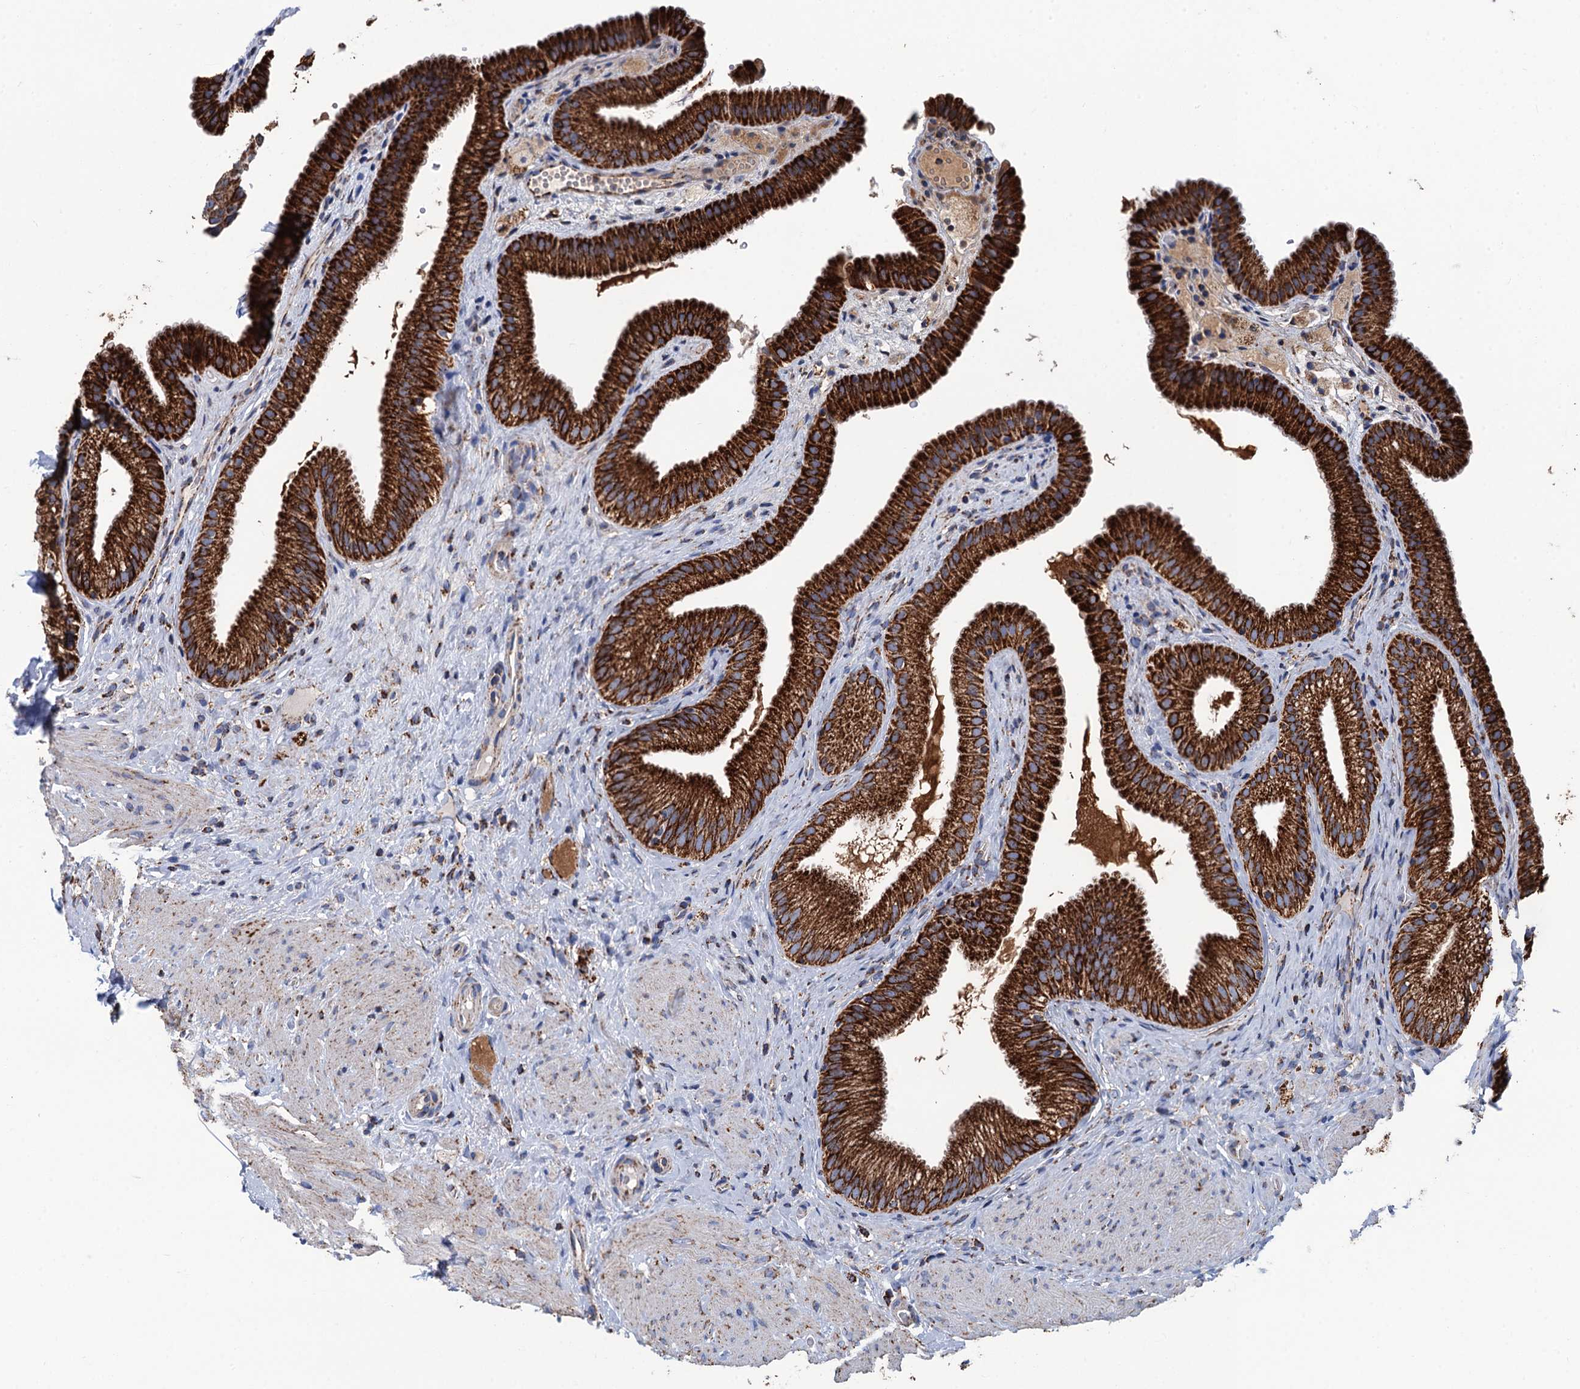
{"staining": {"intensity": "strong", "quantity": ">75%", "location": "cytoplasmic/membranous"}, "tissue": "gallbladder", "cell_type": "Glandular cells", "image_type": "normal", "snomed": [{"axis": "morphology", "description": "Normal tissue, NOS"}, {"axis": "morphology", "description": "Inflammation, NOS"}, {"axis": "topography", "description": "Gallbladder"}], "caption": "Protein positivity by immunohistochemistry (IHC) exhibits strong cytoplasmic/membranous expression in approximately >75% of glandular cells in unremarkable gallbladder. (IHC, brightfield microscopy, high magnification).", "gene": "IVD", "patient": {"sex": "male", "age": 51}}